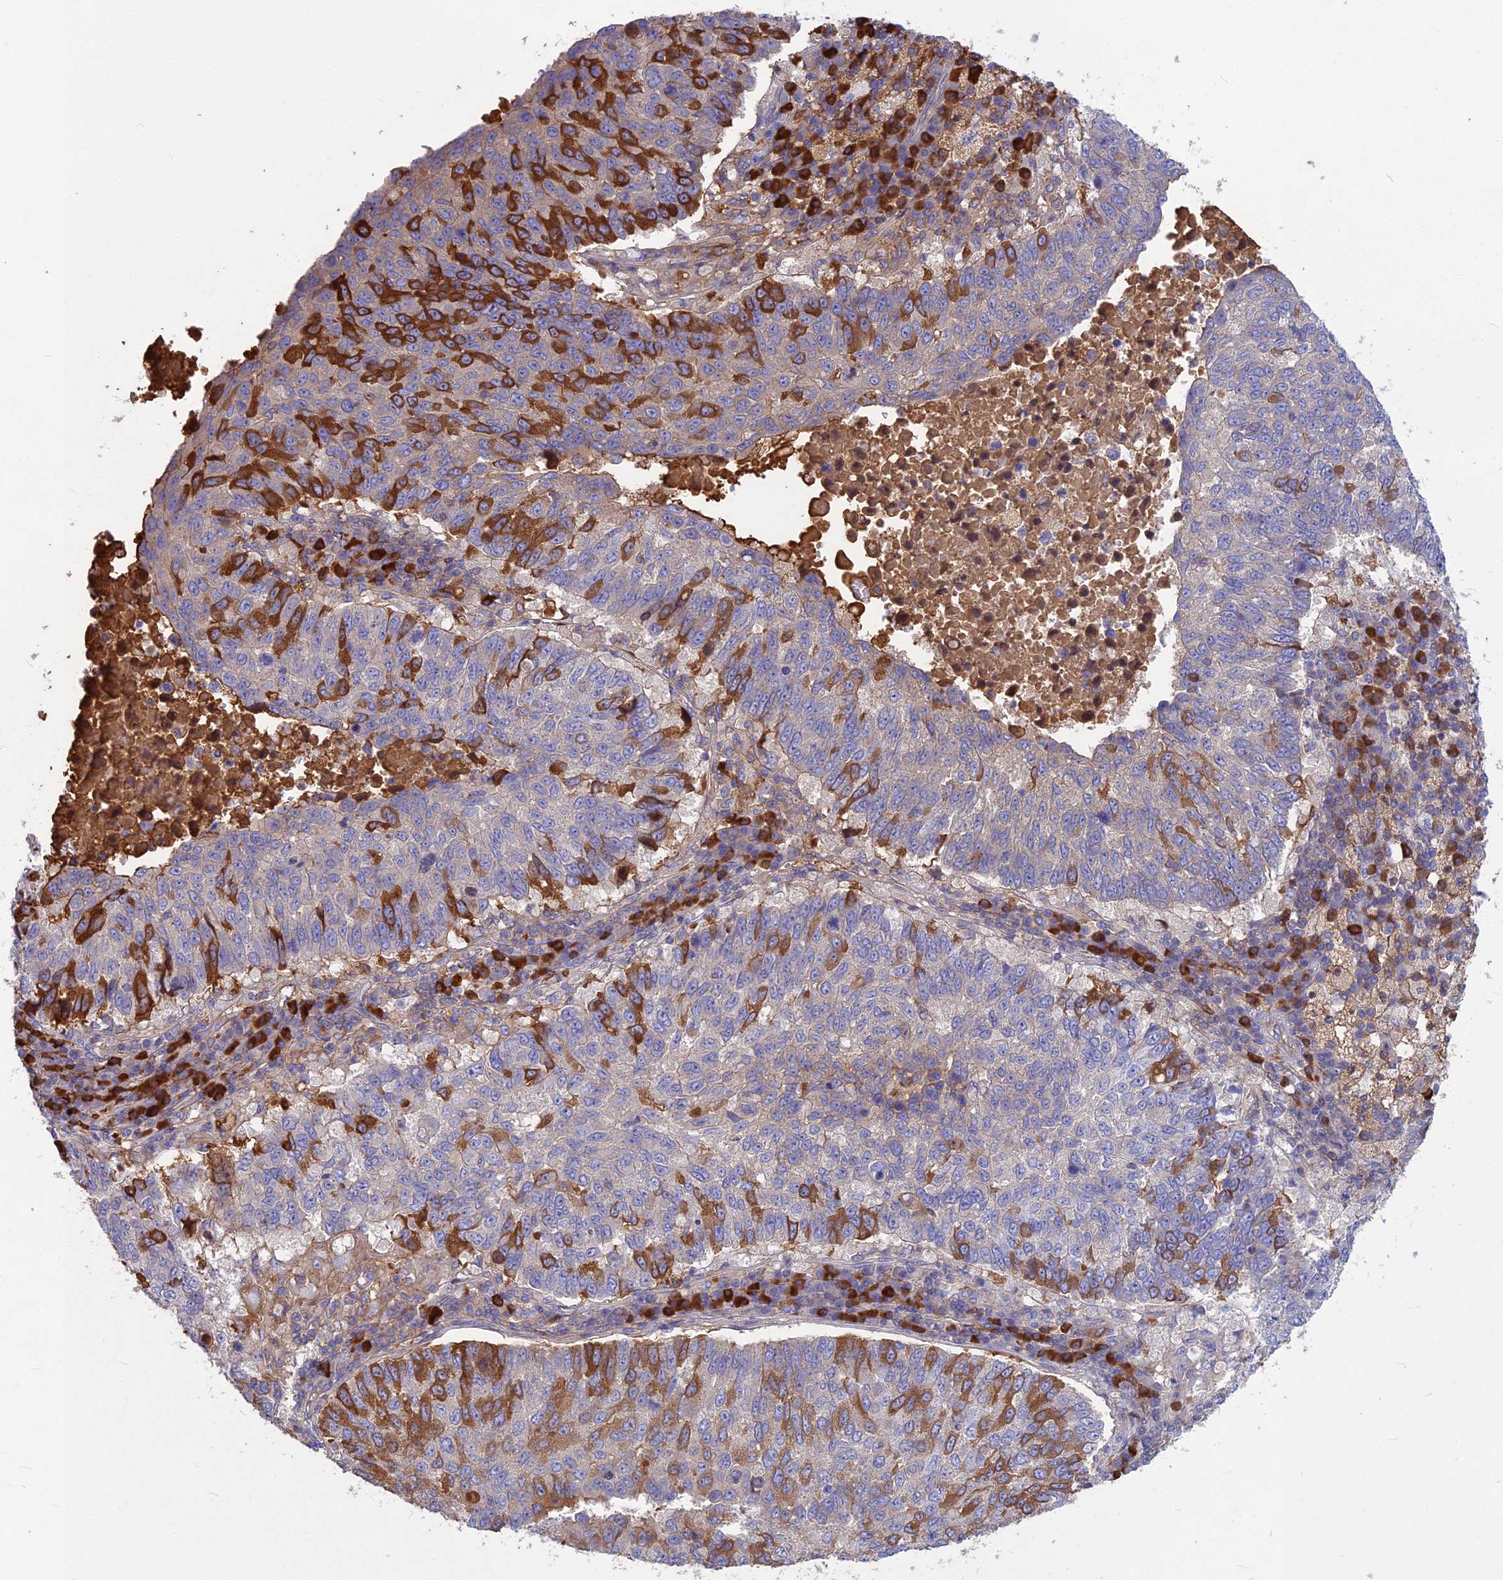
{"staining": {"intensity": "strong", "quantity": "<25%", "location": "cytoplasmic/membranous"}, "tissue": "lung cancer", "cell_type": "Tumor cells", "image_type": "cancer", "snomed": [{"axis": "morphology", "description": "Squamous cell carcinoma, NOS"}, {"axis": "topography", "description": "Lung"}], "caption": "Immunohistochemical staining of human lung squamous cell carcinoma demonstrates medium levels of strong cytoplasmic/membranous protein staining in approximately <25% of tumor cells.", "gene": "SNAP91", "patient": {"sex": "male", "age": 73}}